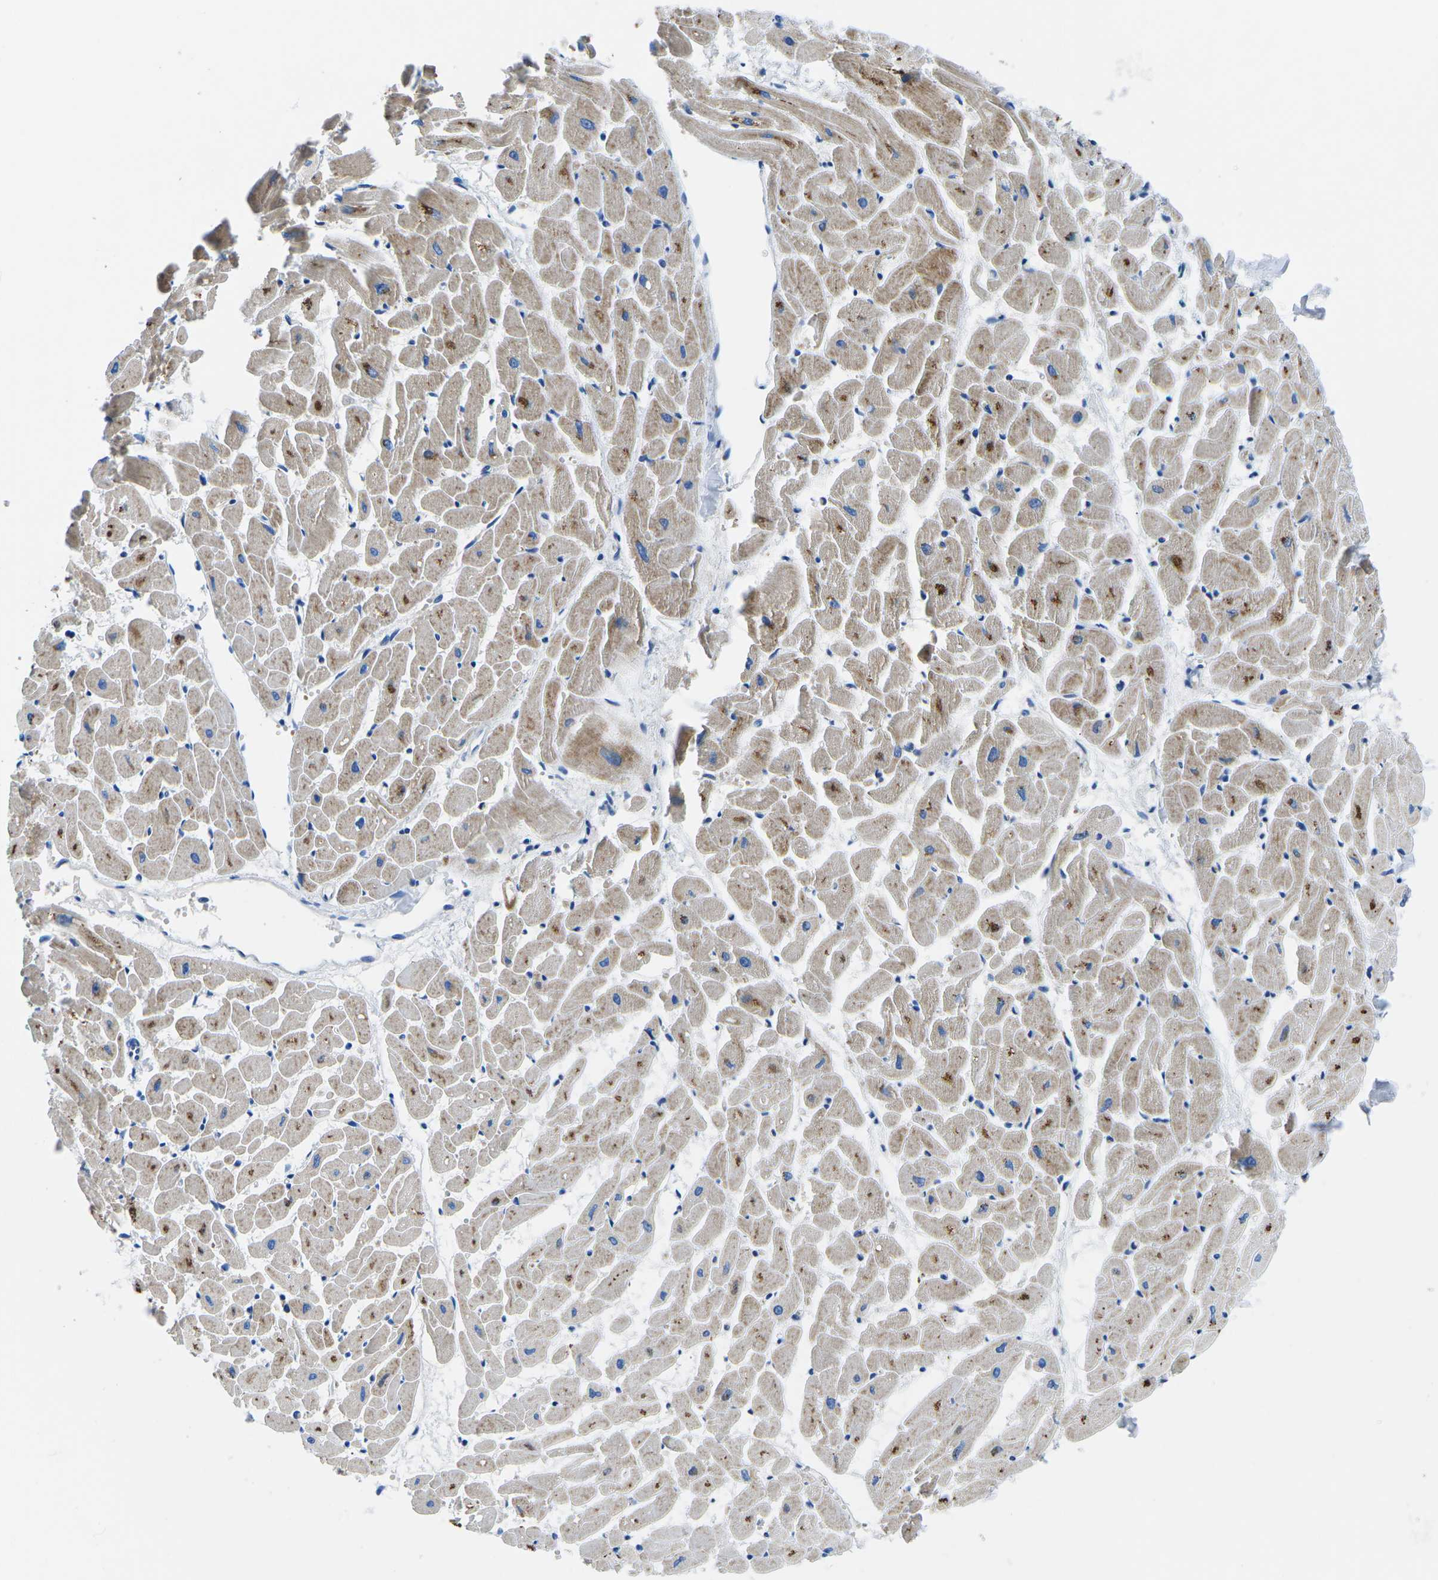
{"staining": {"intensity": "weak", "quantity": "25%-75%", "location": "cytoplasmic/membranous"}, "tissue": "heart muscle", "cell_type": "Cardiomyocytes", "image_type": "normal", "snomed": [{"axis": "morphology", "description": "Normal tissue, NOS"}, {"axis": "topography", "description": "Heart"}], "caption": "This micrograph reveals immunohistochemistry staining of unremarkable human heart muscle, with low weak cytoplasmic/membranous staining in about 25%-75% of cardiomyocytes.", "gene": "TM6SF1", "patient": {"sex": "female", "age": 19}}